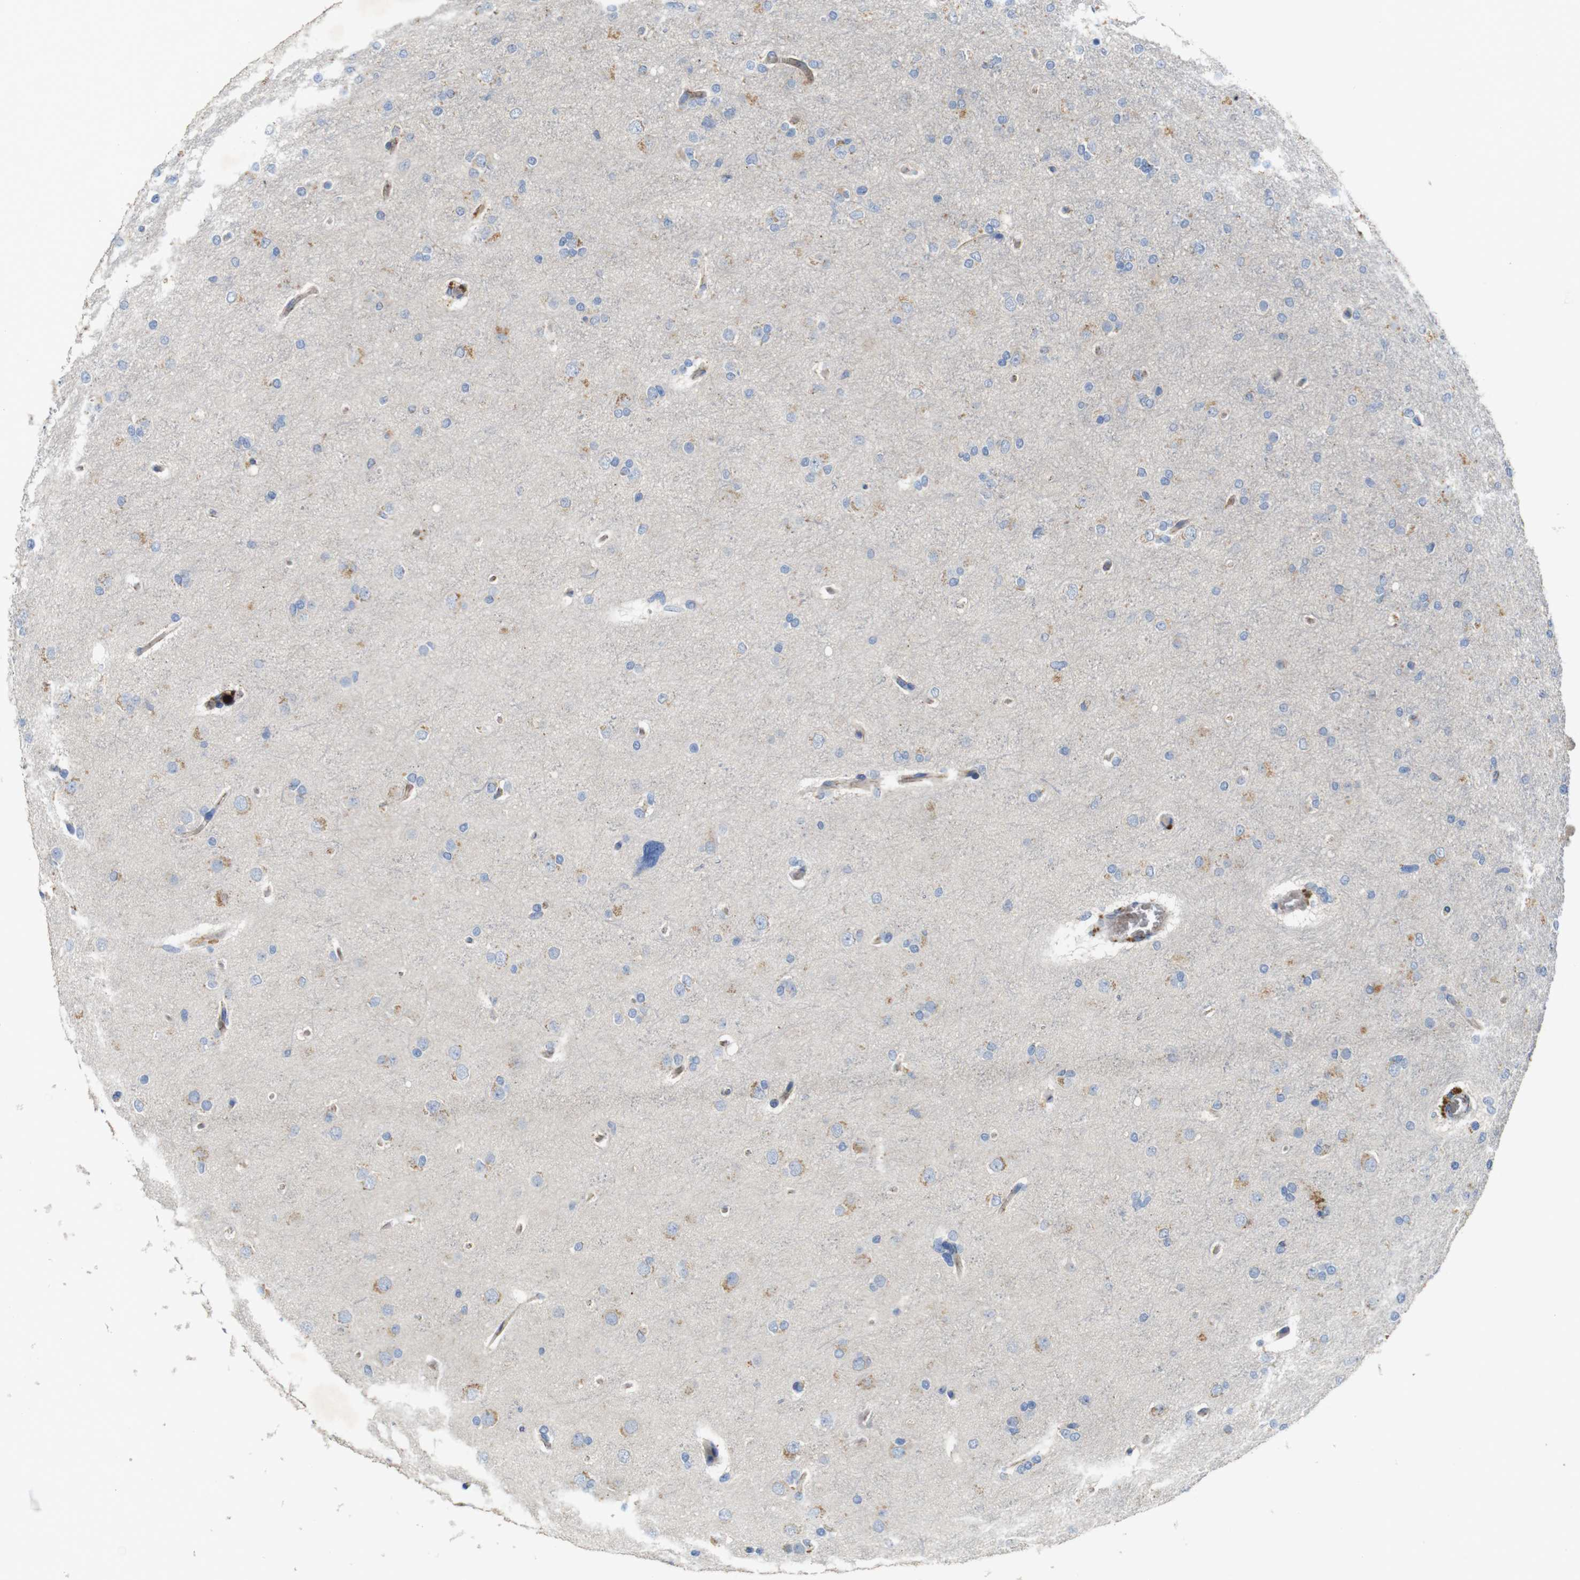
{"staining": {"intensity": "moderate", "quantity": "25%-75%", "location": "cytoplasmic/membranous"}, "tissue": "glioma", "cell_type": "Tumor cells", "image_type": "cancer", "snomed": [{"axis": "morphology", "description": "Glioma, malignant, High grade"}, {"axis": "topography", "description": "Cerebral cortex"}], "caption": "Immunohistochemistry (IHC) photomicrograph of neoplastic tissue: malignant glioma (high-grade) stained using immunohistochemistry shows medium levels of moderate protein expression localized specifically in the cytoplasmic/membranous of tumor cells, appearing as a cytoplasmic/membranous brown color.", "gene": "NHLRC3", "patient": {"sex": "female", "age": 36}}